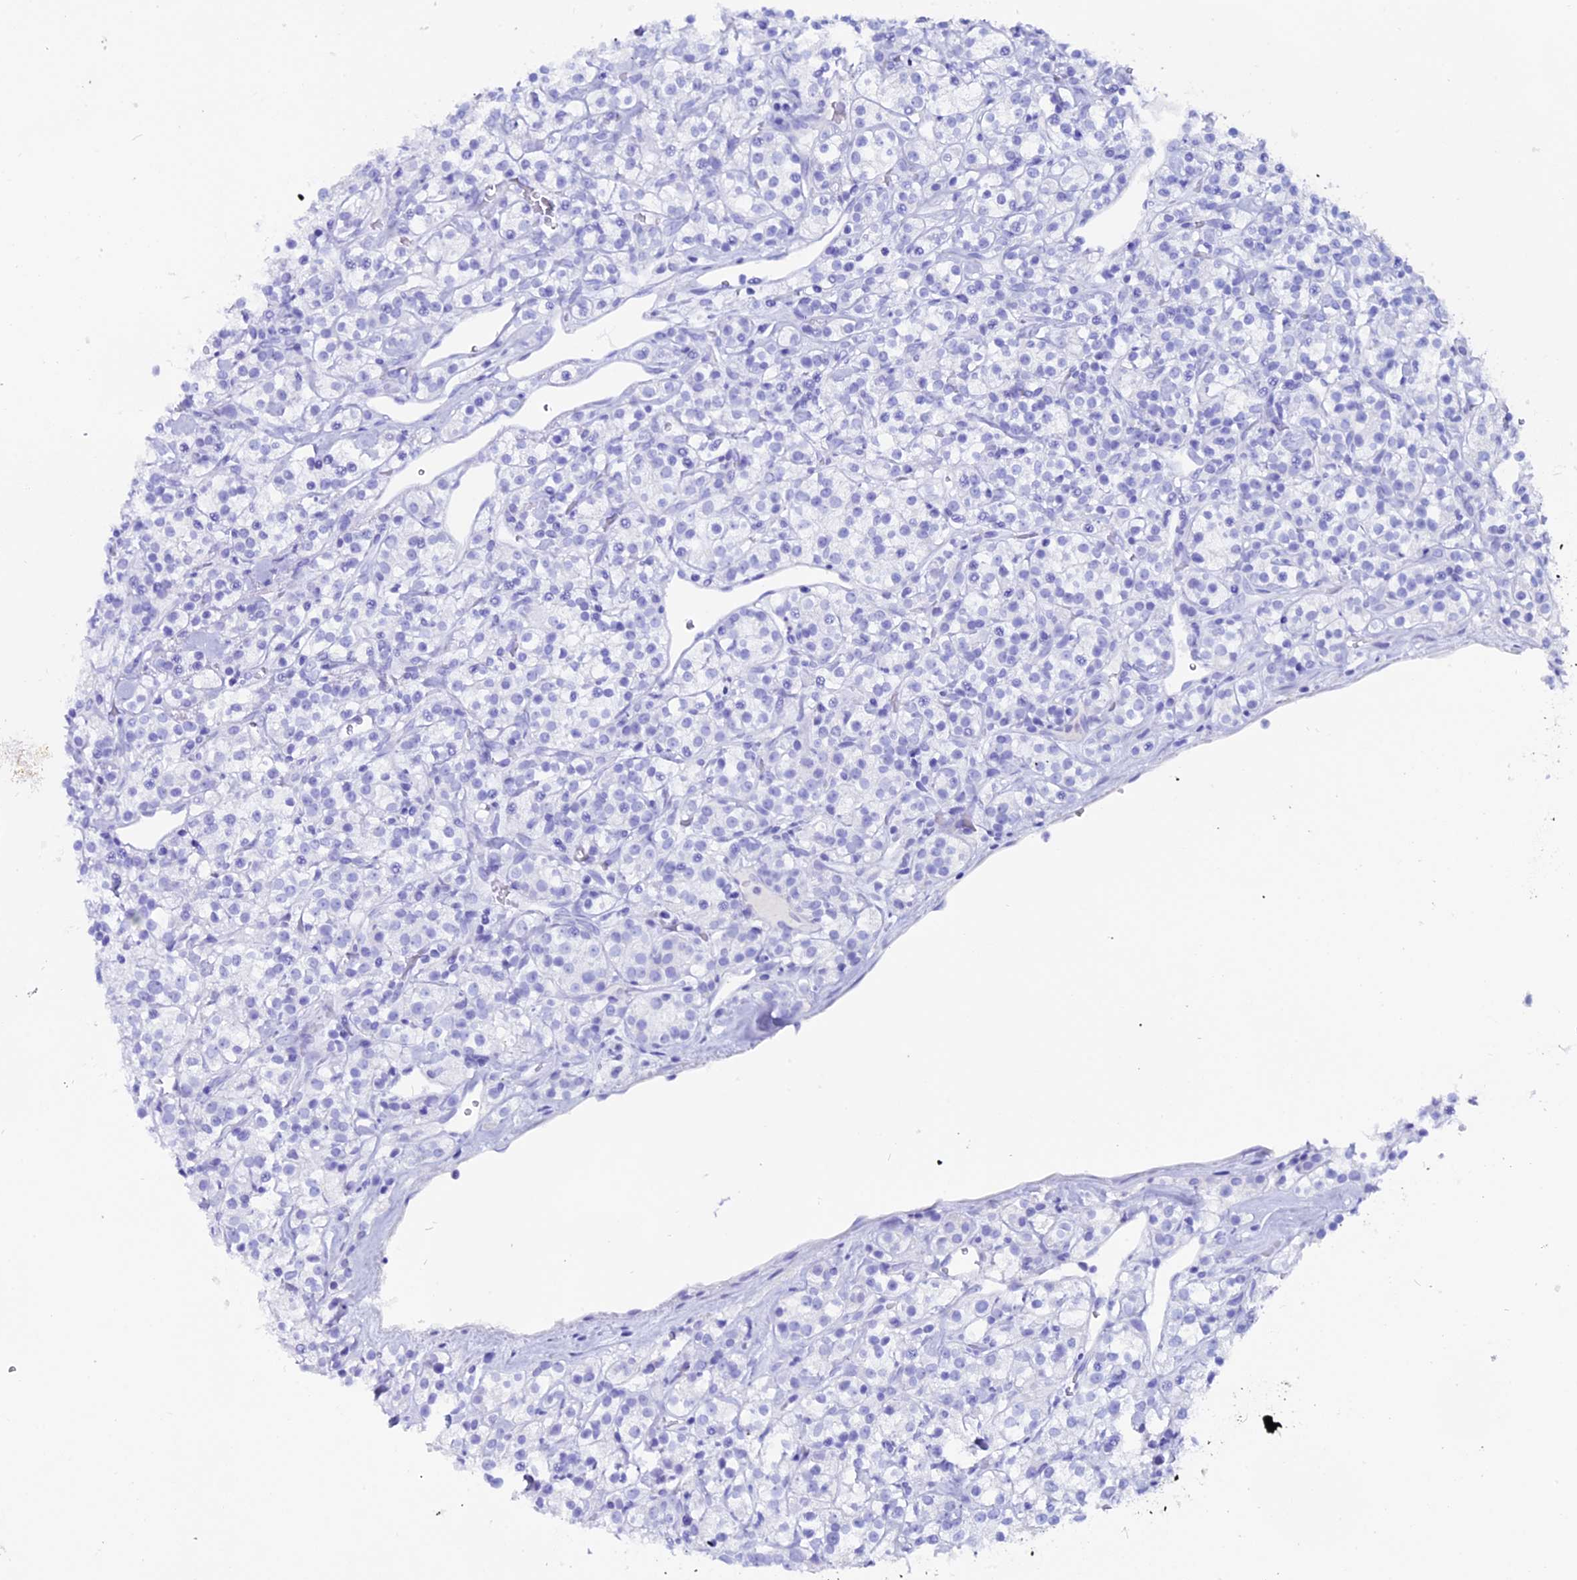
{"staining": {"intensity": "negative", "quantity": "none", "location": "none"}, "tissue": "renal cancer", "cell_type": "Tumor cells", "image_type": "cancer", "snomed": [{"axis": "morphology", "description": "Adenocarcinoma, NOS"}, {"axis": "topography", "description": "Kidney"}], "caption": "Protein analysis of renal cancer (adenocarcinoma) displays no significant expression in tumor cells.", "gene": "ANKRD29", "patient": {"sex": "male", "age": 77}}